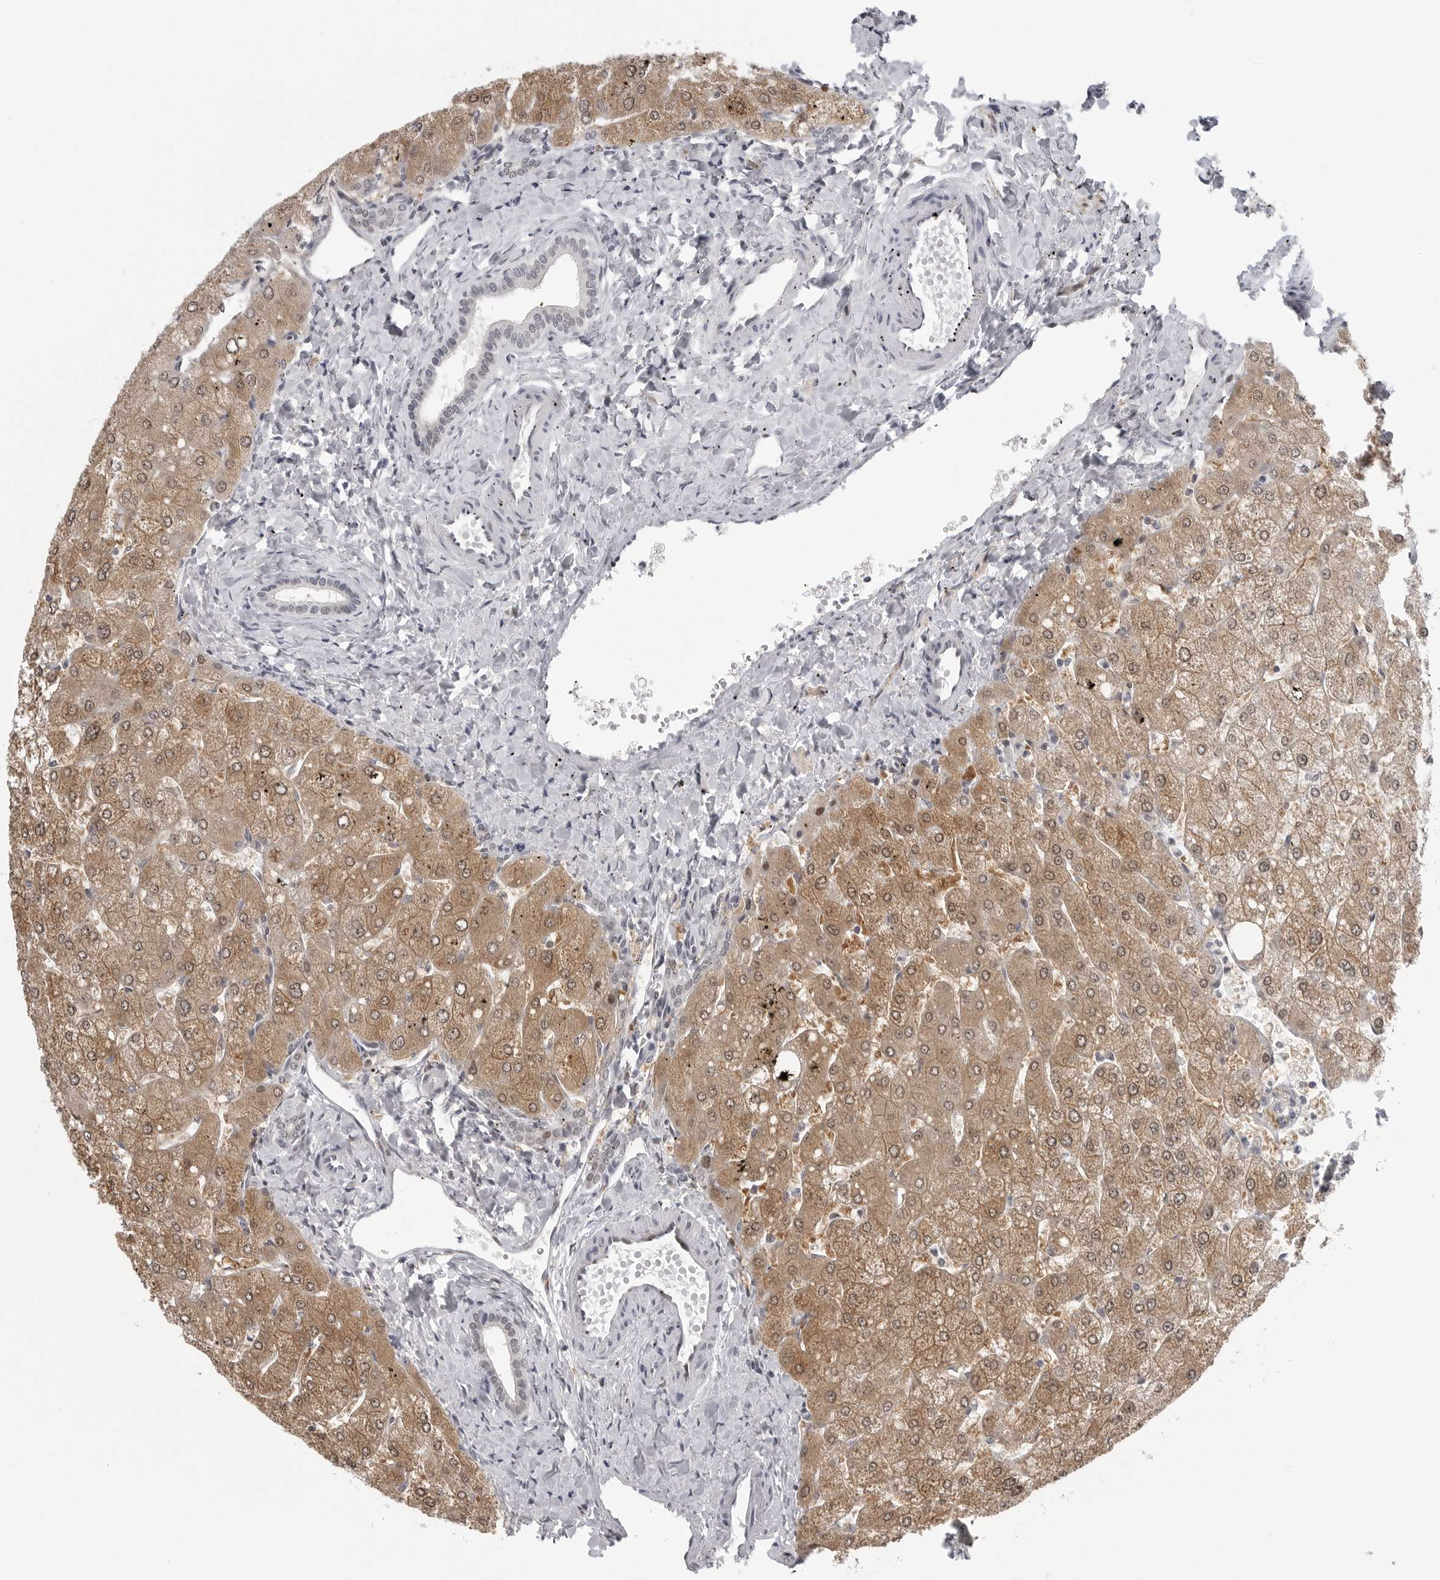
{"staining": {"intensity": "negative", "quantity": "none", "location": "none"}, "tissue": "liver", "cell_type": "Cholangiocytes", "image_type": "normal", "snomed": [{"axis": "morphology", "description": "Normal tissue, NOS"}, {"axis": "topography", "description": "Liver"}], "caption": "IHC of unremarkable liver reveals no positivity in cholangiocytes.", "gene": "PRDM10", "patient": {"sex": "male", "age": 55}}